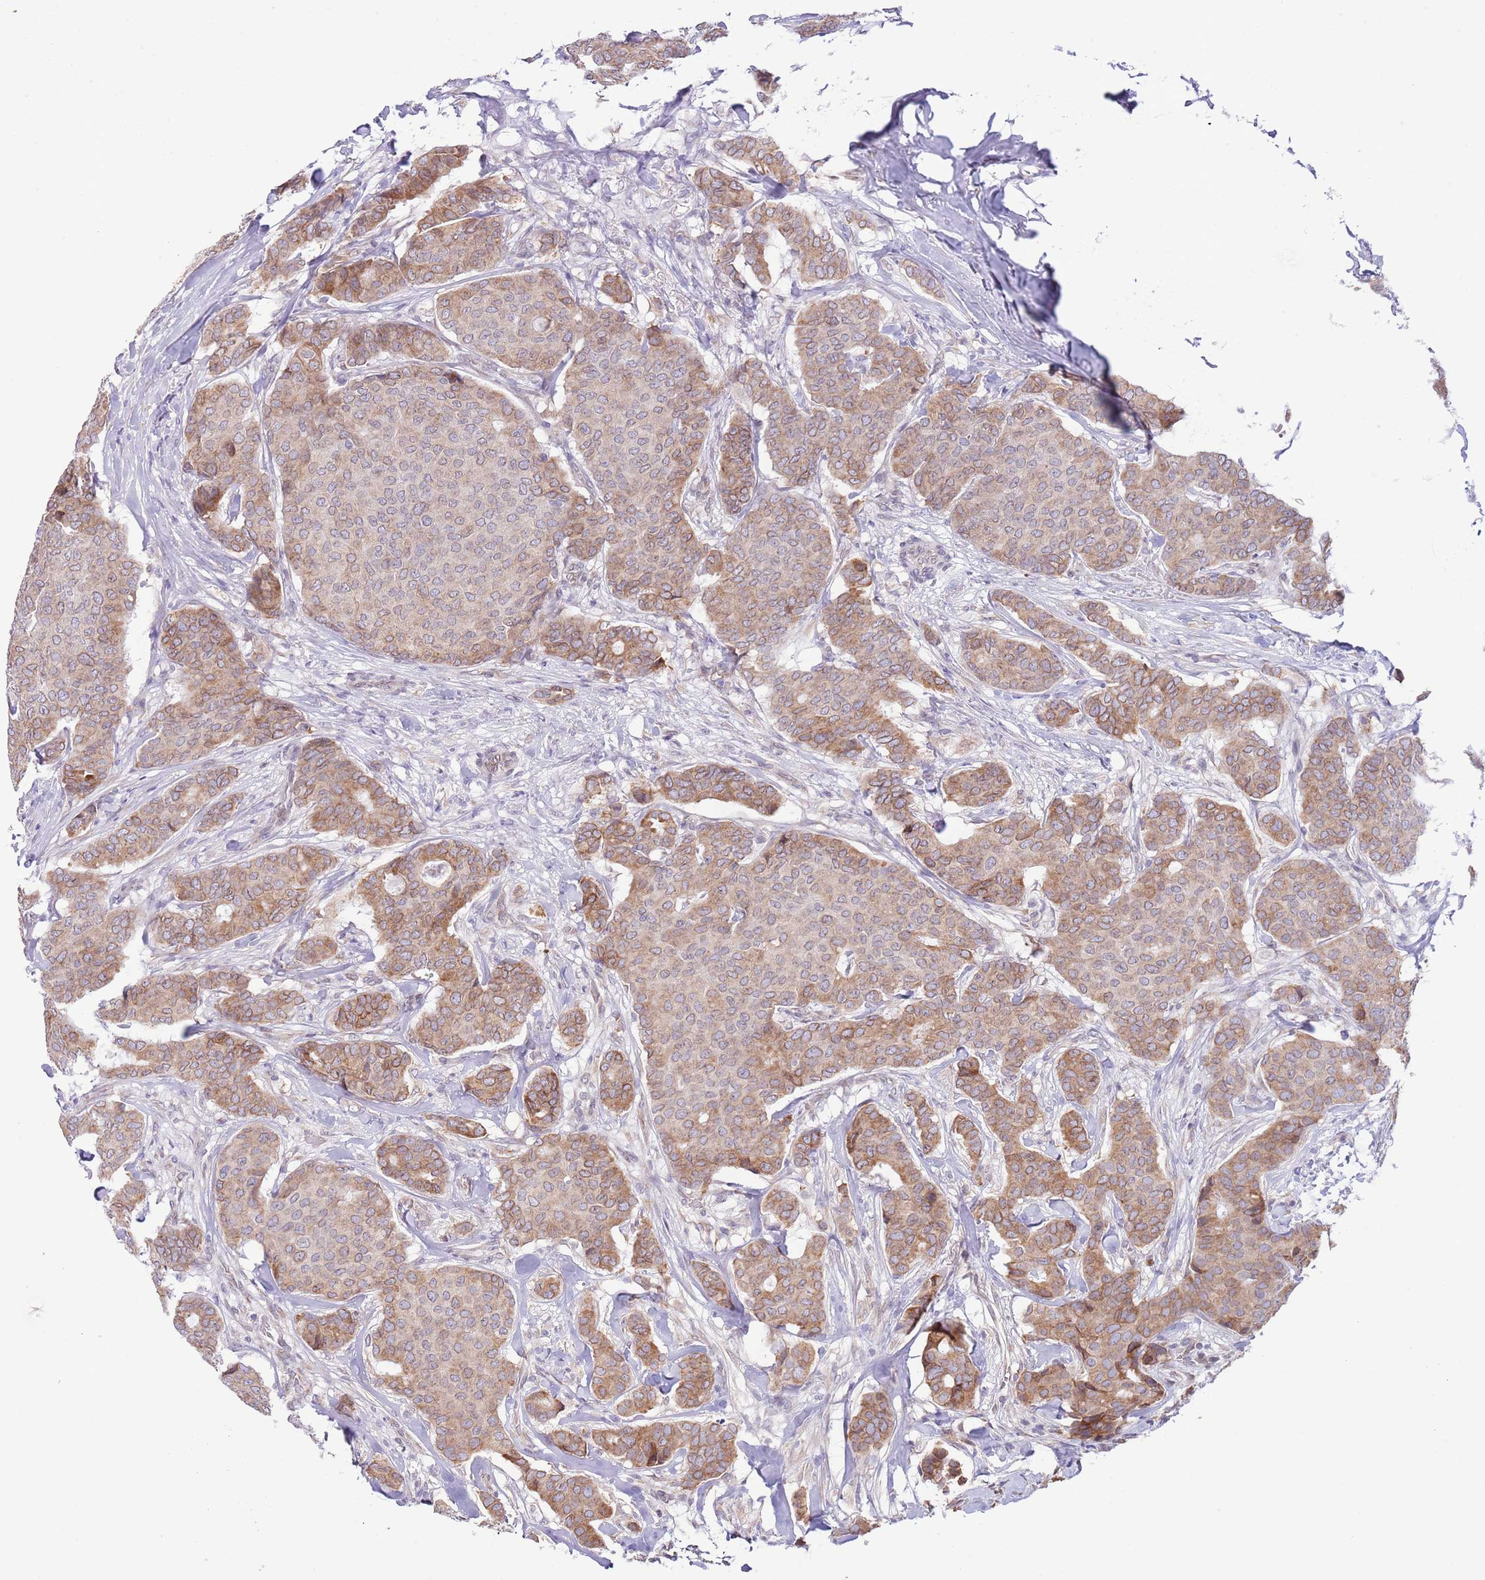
{"staining": {"intensity": "moderate", "quantity": "25%-75%", "location": "cytoplasmic/membranous"}, "tissue": "breast cancer", "cell_type": "Tumor cells", "image_type": "cancer", "snomed": [{"axis": "morphology", "description": "Duct carcinoma"}, {"axis": "topography", "description": "Breast"}], "caption": "Protein staining of invasive ductal carcinoma (breast) tissue demonstrates moderate cytoplasmic/membranous staining in approximately 25%-75% of tumor cells.", "gene": "EBPL", "patient": {"sex": "female", "age": 75}}